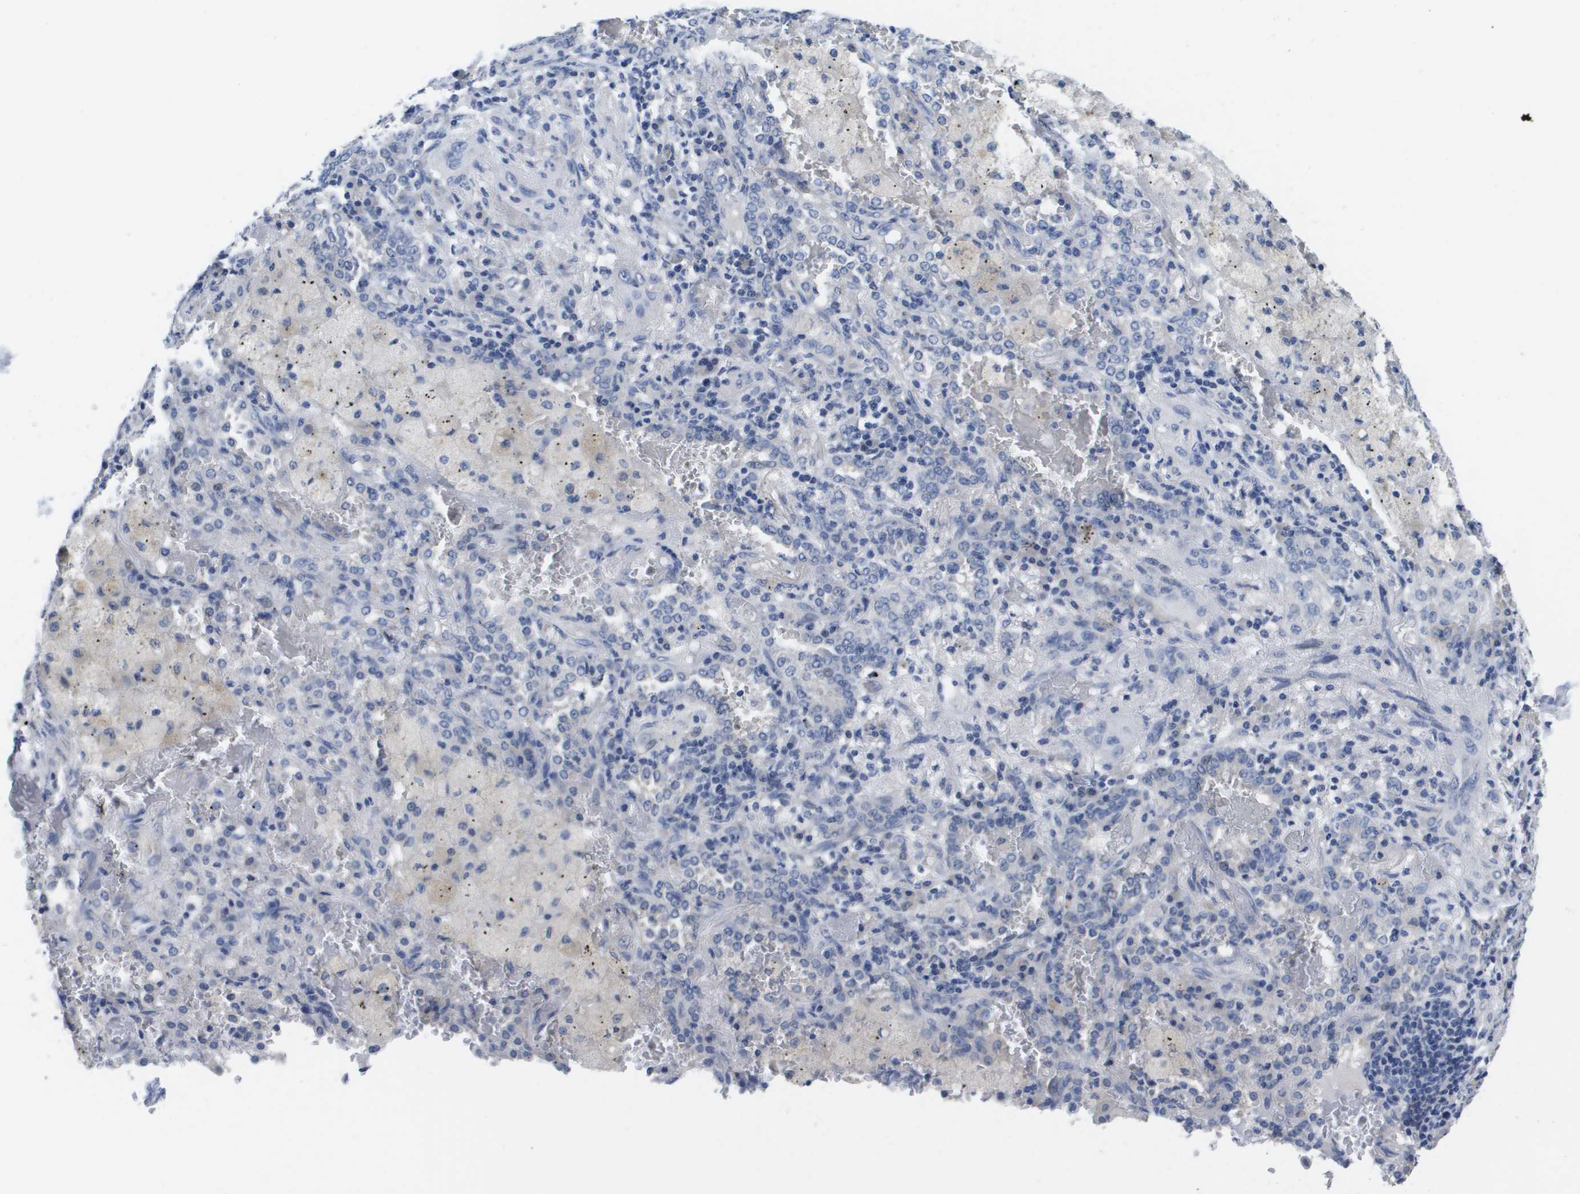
{"staining": {"intensity": "negative", "quantity": "none", "location": "none"}, "tissue": "lung cancer", "cell_type": "Tumor cells", "image_type": "cancer", "snomed": [{"axis": "morphology", "description": "Squamous cell carcinoma, NOS"}, {"axis": "topography", "description": "Lung"}], "caption": "This photomicrograph is of lung cancer stained with immunohistochemistry (IHC) to label a protein in brown with the nuclei are counter-stained blue. There is no expression in tumor cells.", "gene": "CA9", "patient": {"sex": "female", "age": 47}}